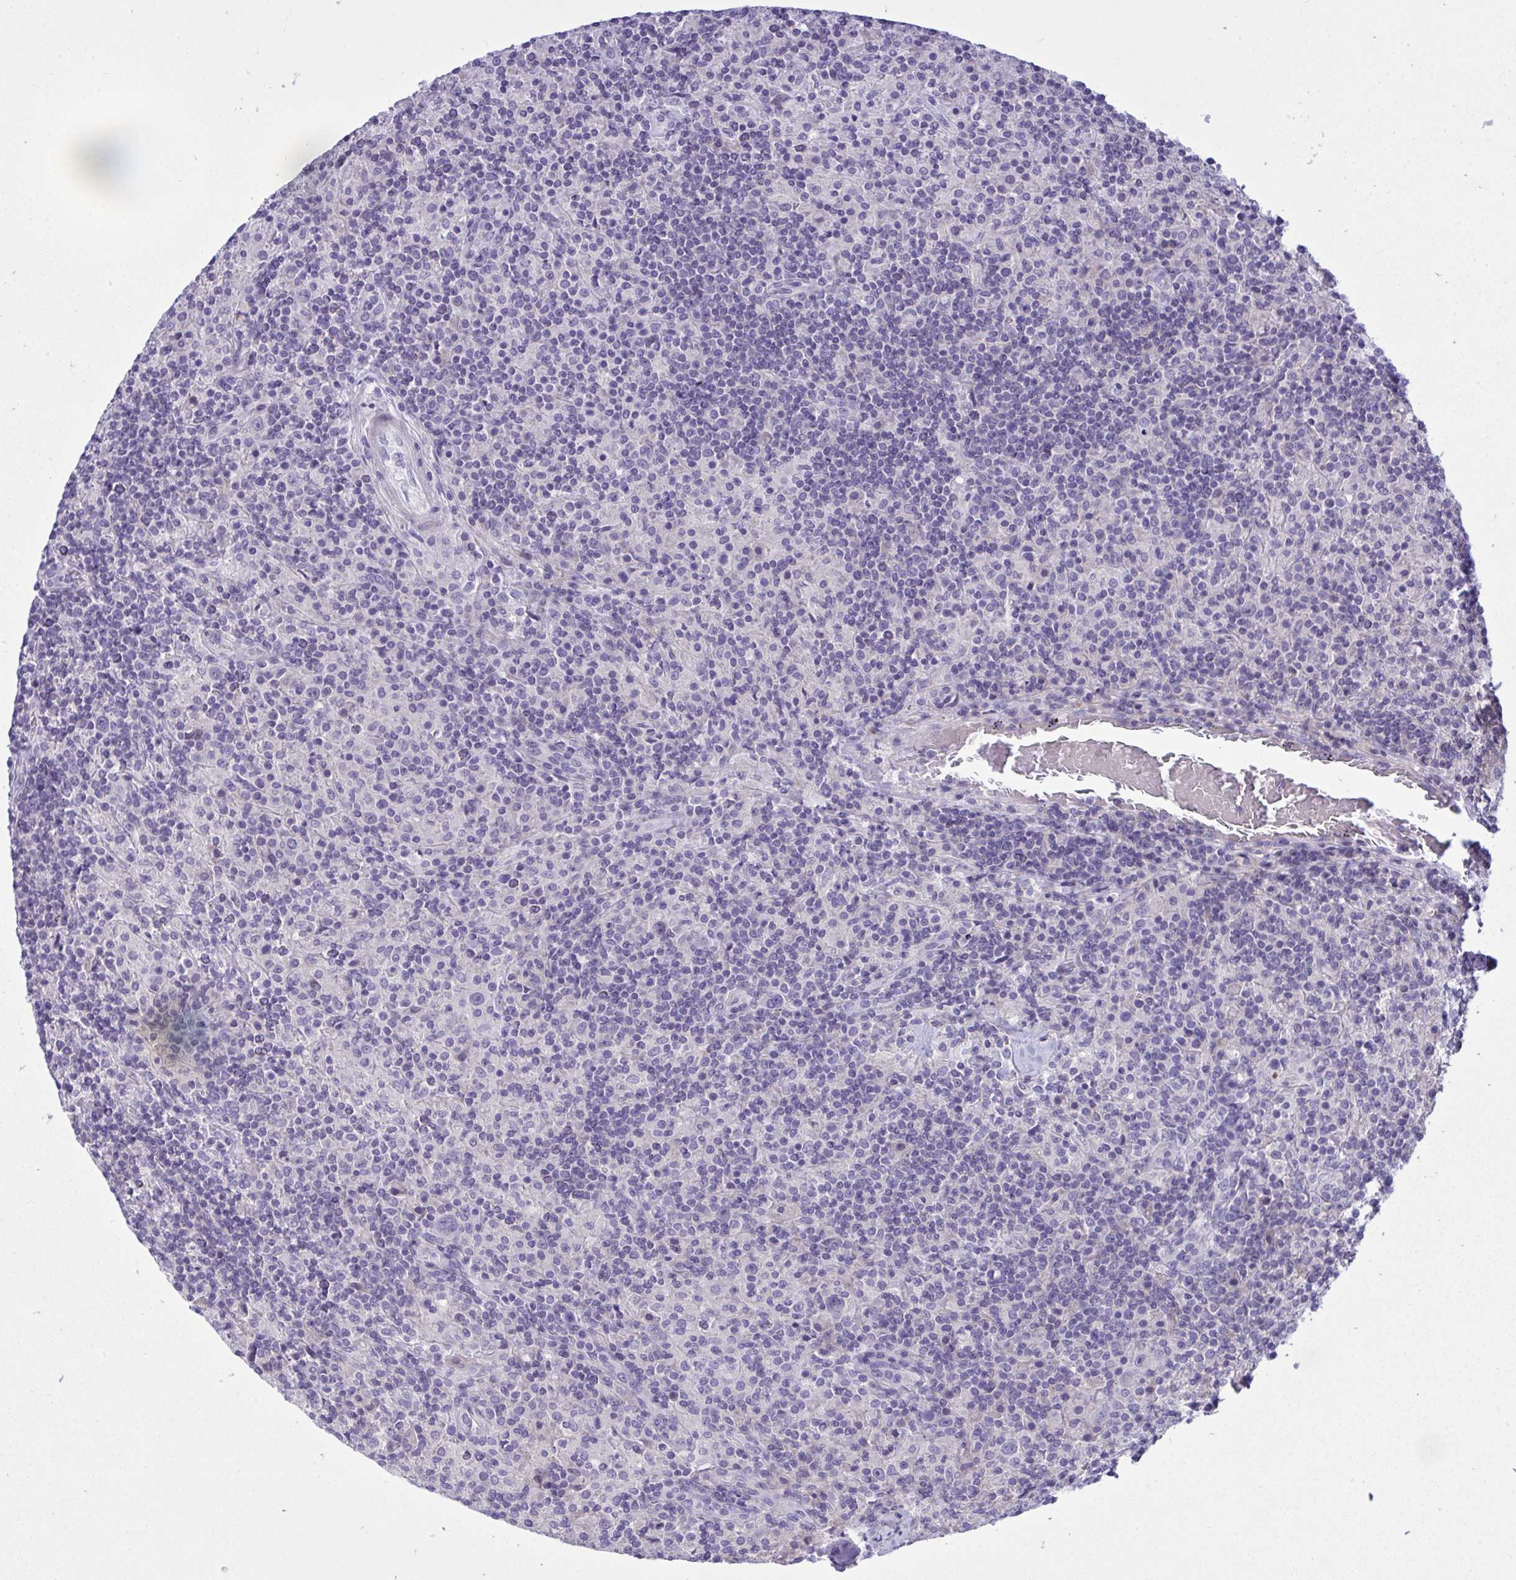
{"staining": {"intensity": "negative", "quantity": "none", "location": "none"}, "tissue": "lymphoma", "cell_type": "Tumor cells", "image_type": "cancer", "snomed": [{"axis": "morphology", "description": "Hodgkin's disease, NOS"}, {"axis": "topography", "description": "Lymph node"}], "caption": "This is an immunohistochemistry (IHC) histopathology image of human lymphoma. There is no expression in tumor cells.", "gene": "WDR97", "patient": {"sex": "male", "age": 70}}